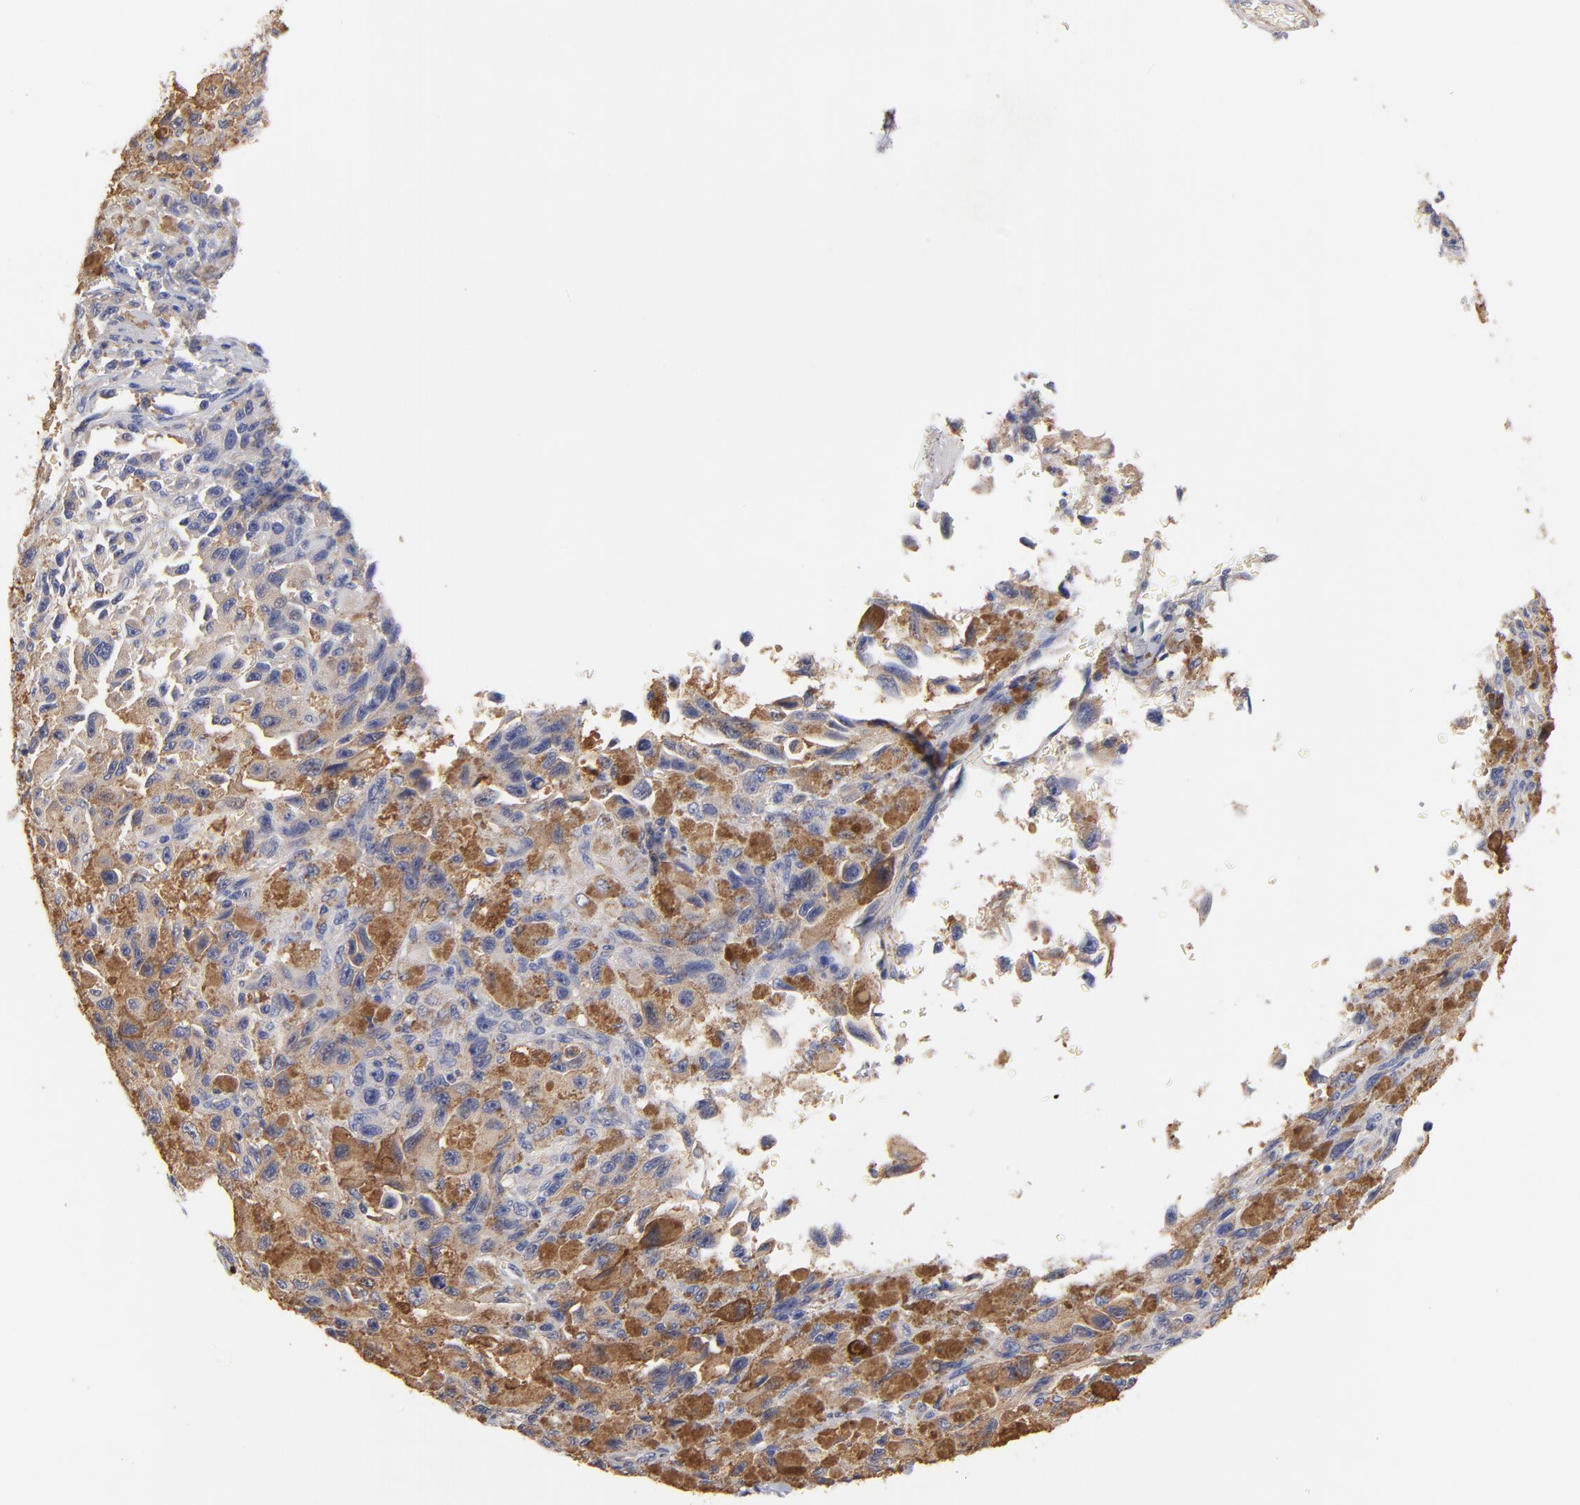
{"staining": {"intensity": "moderate", "quantity": ">75%", "location": "cytoplasmic/membranous"}, "tissue": "melanoma", "cell_type": "Tumor cells", "image_type": "cancer", "snomed": [{"axis": "morphology", "description": "Malignant melanoma, NOS"}, {"axis": "topography", "description": "Skin"}], "caption": "A medium amount of moderate cytoplasmic/membranous staining is seen in approximately >75% of tumor cells in melanoma tissue. Using DAB (brown) and hematoxylin (blue) stains, captured at high magnification using brightfield microscopy.", "gene": "HS3ST1", "patient": {"sex": "male", "age": 81}}